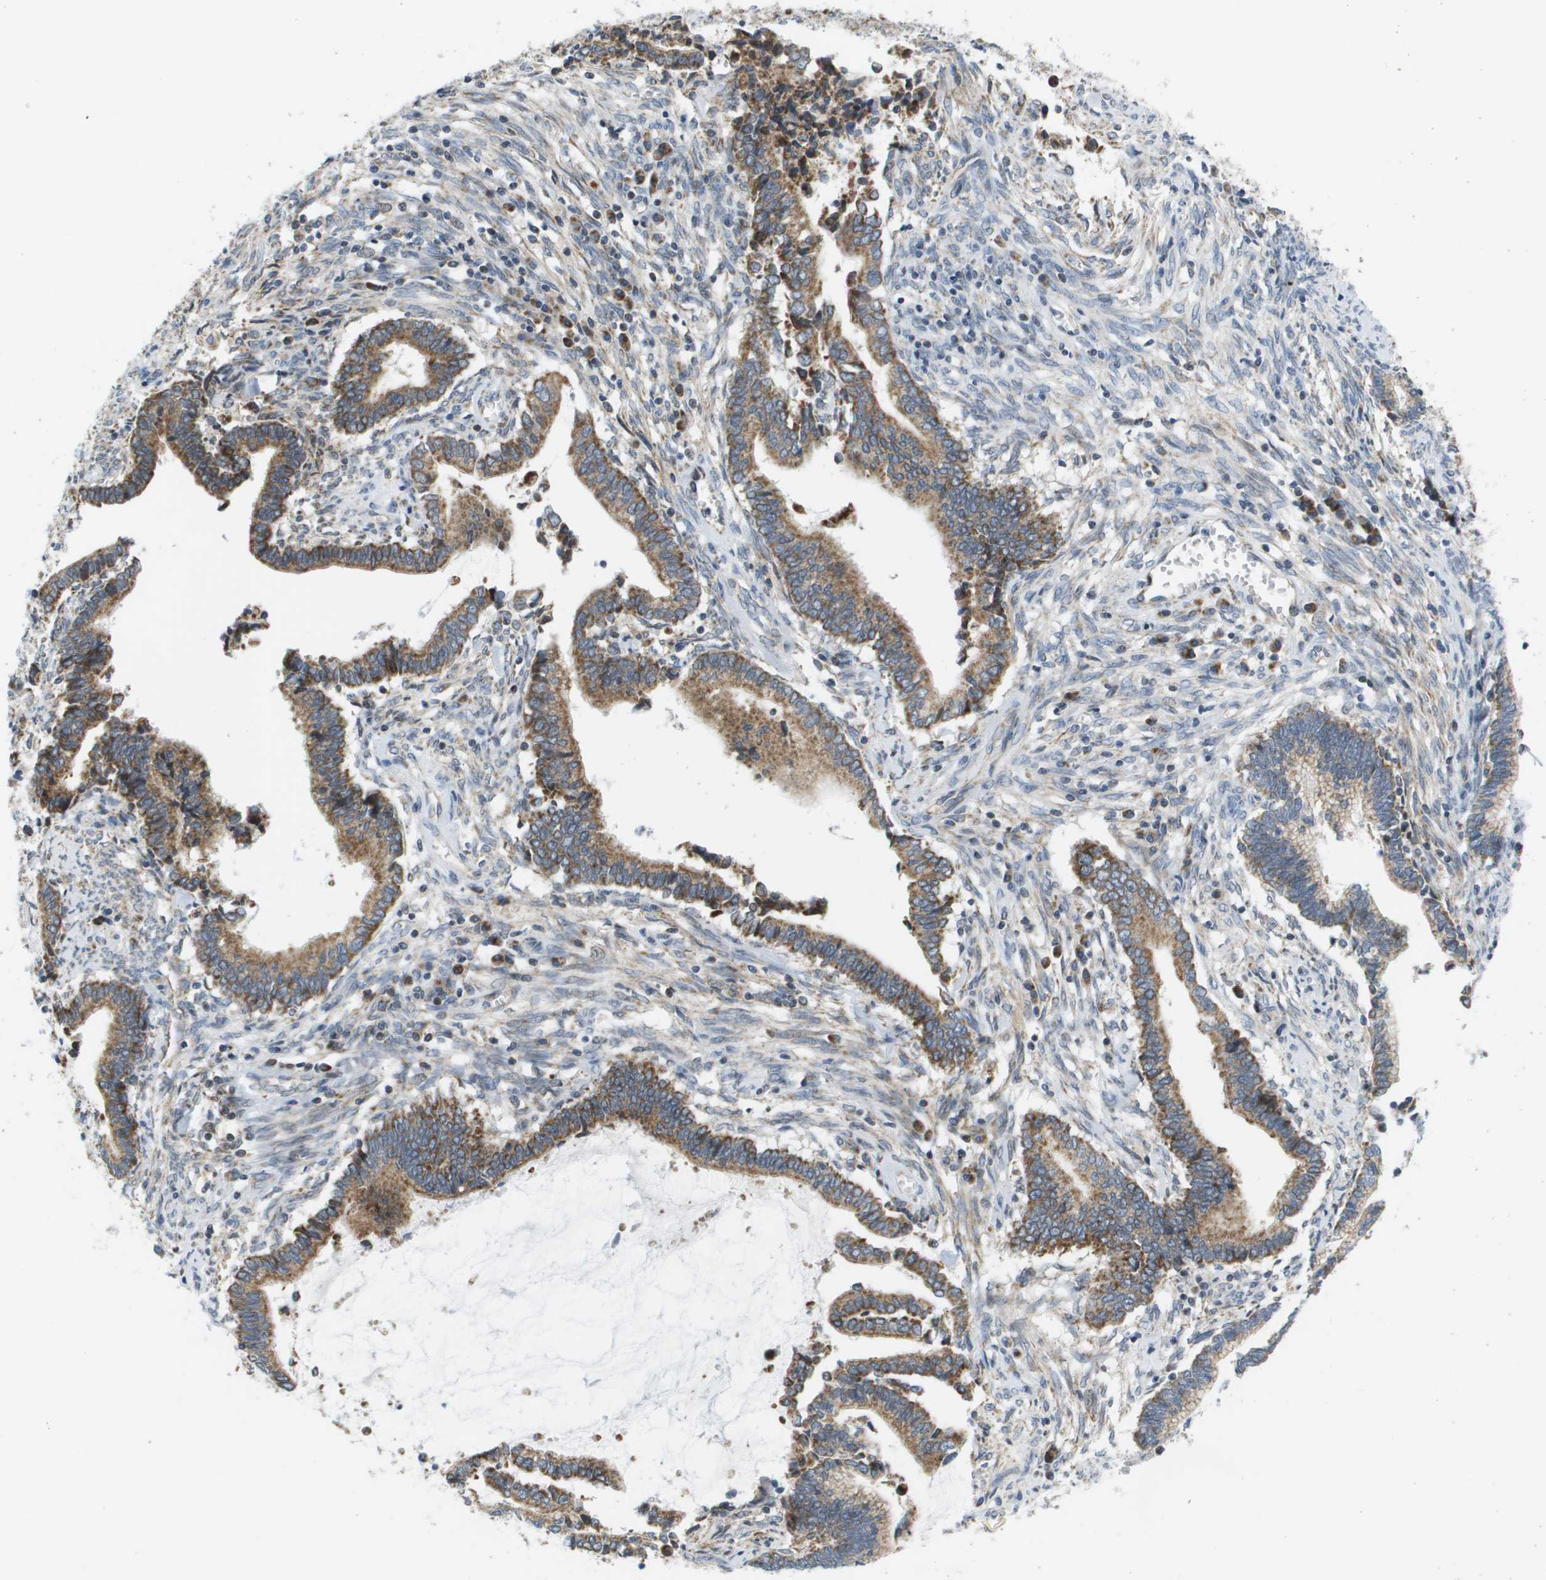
{"staining": {"intensity": "moderate", "quantity": ">75%", "location": "cytoplasmic/membranous"}, "tissue": "cervical cancer", "cell_type": "Tumor cells", "image_type": "cancer", "snomed": [{"axis": "morphology", "description": "Adenocarcinoma, NOS"}, {"axis": "topography", "description": "Cervix"}], "caption": "Human cervical cancer (adenocarcinoma) stained with a protein marker shows moderate staining in tumor cells.", "gene": "KRT23", "patient": {"sex": "female", "age": 44}}